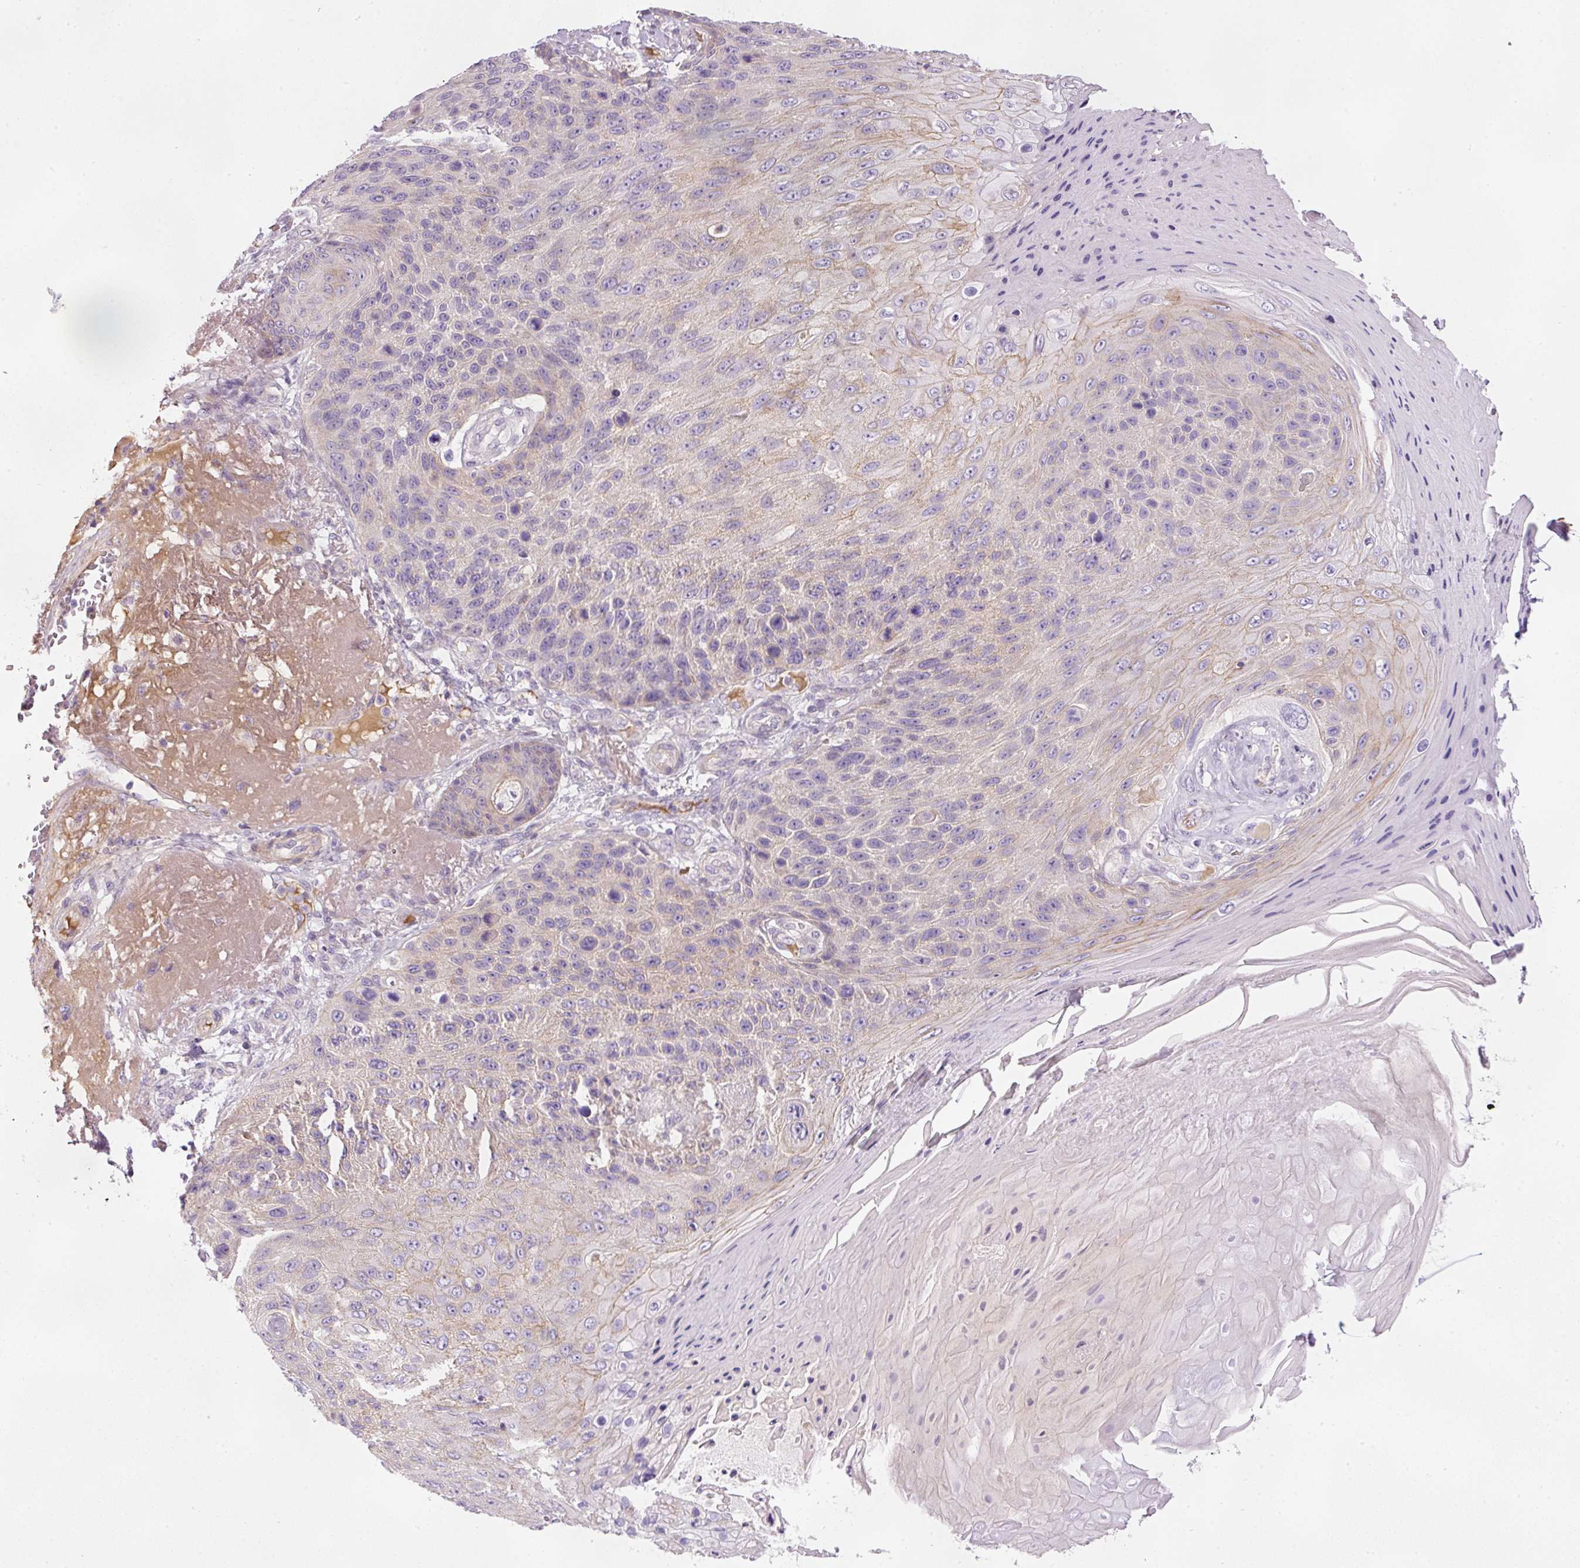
{"staining": {"intensity": "weak", "quantity": "<25%", "location": "cytoplasmic/membranous"}, "tissue": "skin cancer", "cell_type": "Tumor cells", "image_type": "cancer", "snomed": [{"axis": "morphology", "description": "Squamous cell carcinoma, NOS"}, {"axis": "topography", "description": "Skin"}], "caption": "Immunohistochemical staining of human skin cancer displays no significant positivity in tumor cells.", "gene": "KPNA5", "patient": {"sex": "female", "age": 88}}